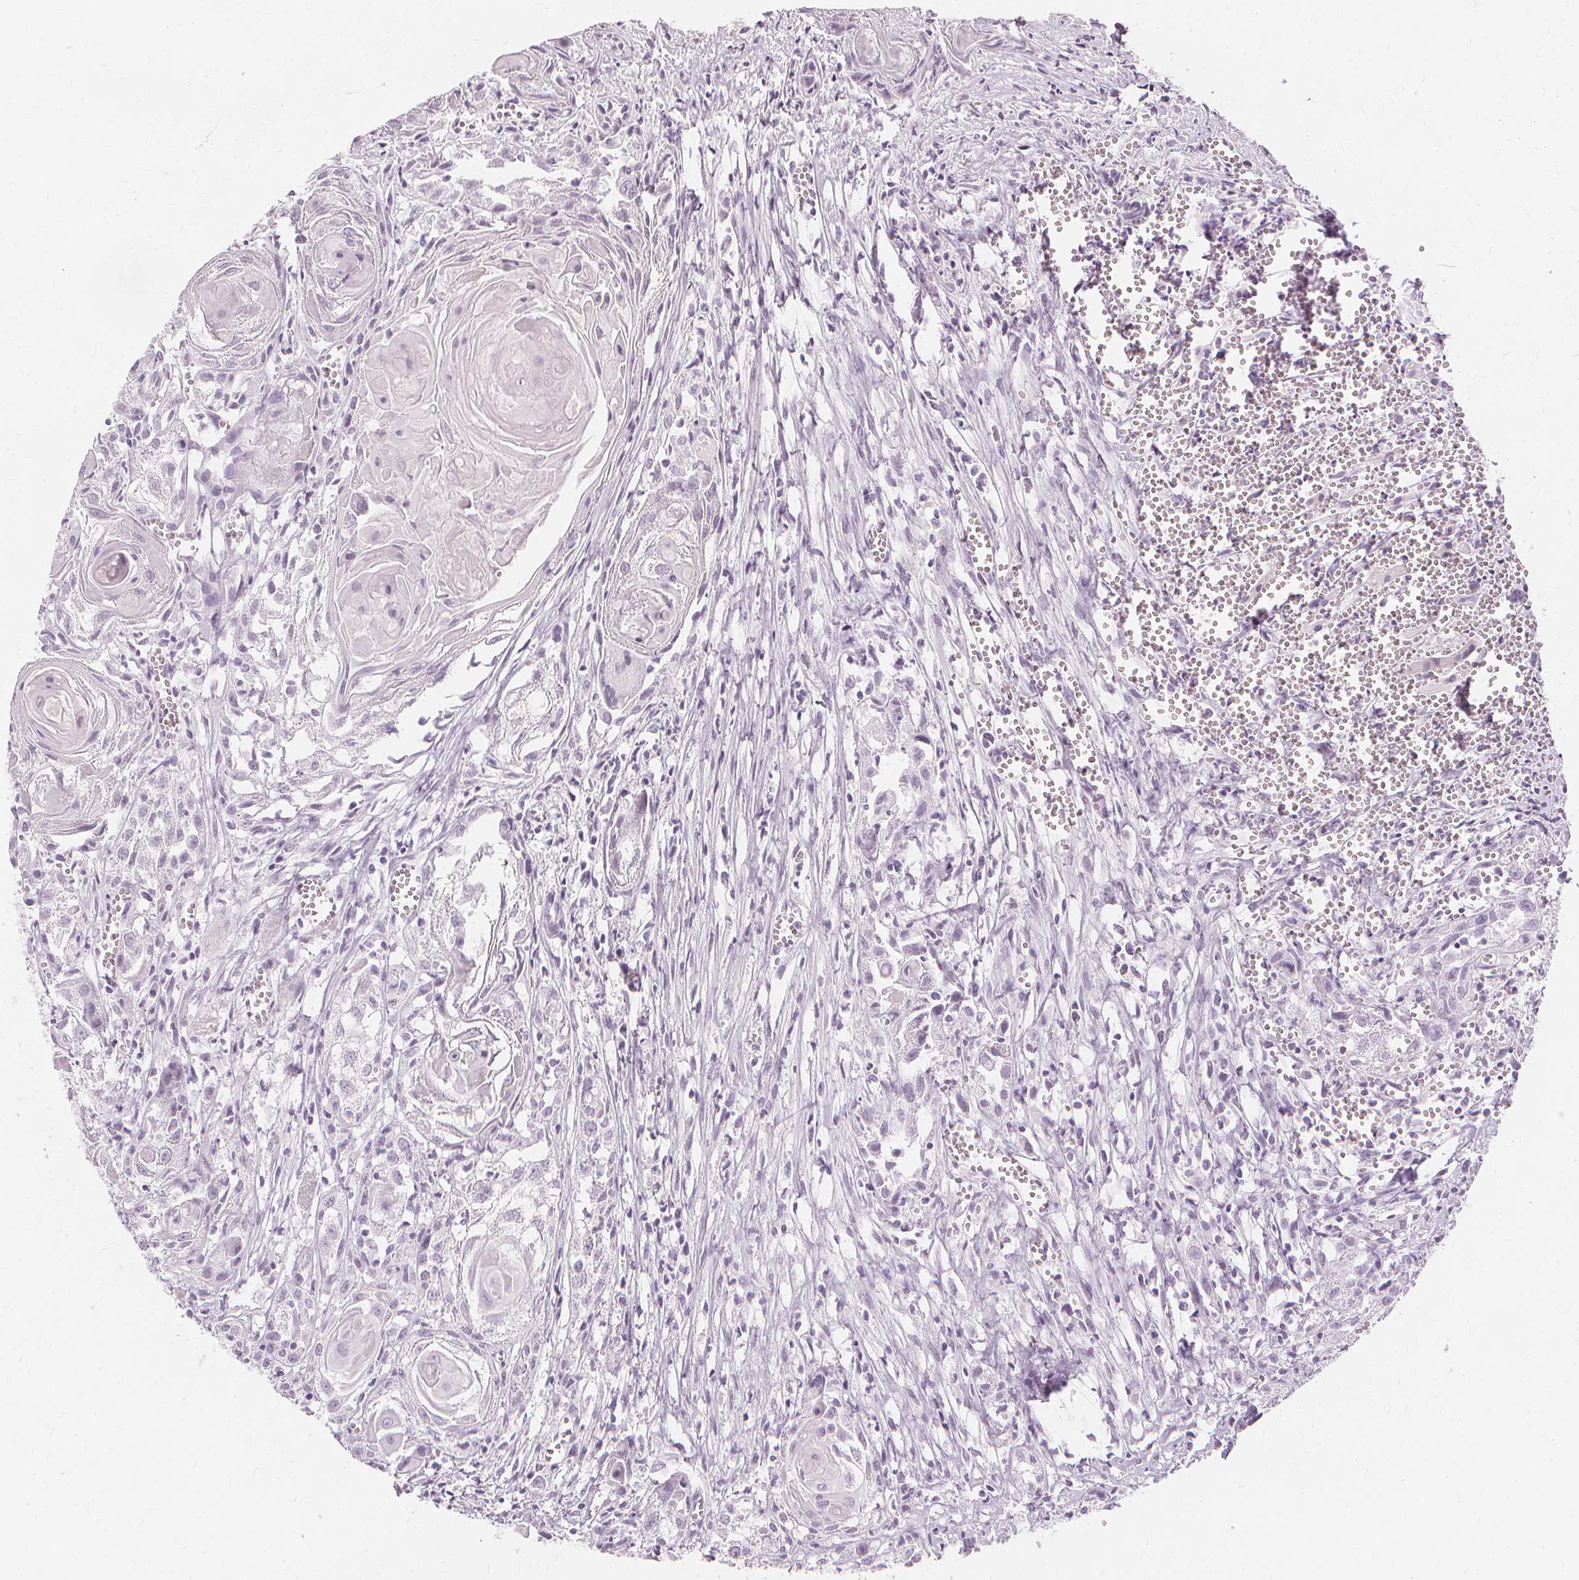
{"staining": {"intensity": "negative", "quantity": "none", "location": "none"}, "tissue": "head and neck cancer", "cell_type": "Tumor cells", "image_type": "cancer", "snomed": [{"axis": "morphology", "description": "Squamous cell carcinoma, NOS"}, {"axis": "topography", "description": "Head-Neck"}], "caption": "Protein analysis of head and neck squamous cell carcinoma exhibits no significant staining in tumor cells. (DAB immunohistochemistry (IHC) visualized using brightfield microscopy, high magnification).", "gene": "TFF1", "patient": {"sex": "female", "age": 80}}